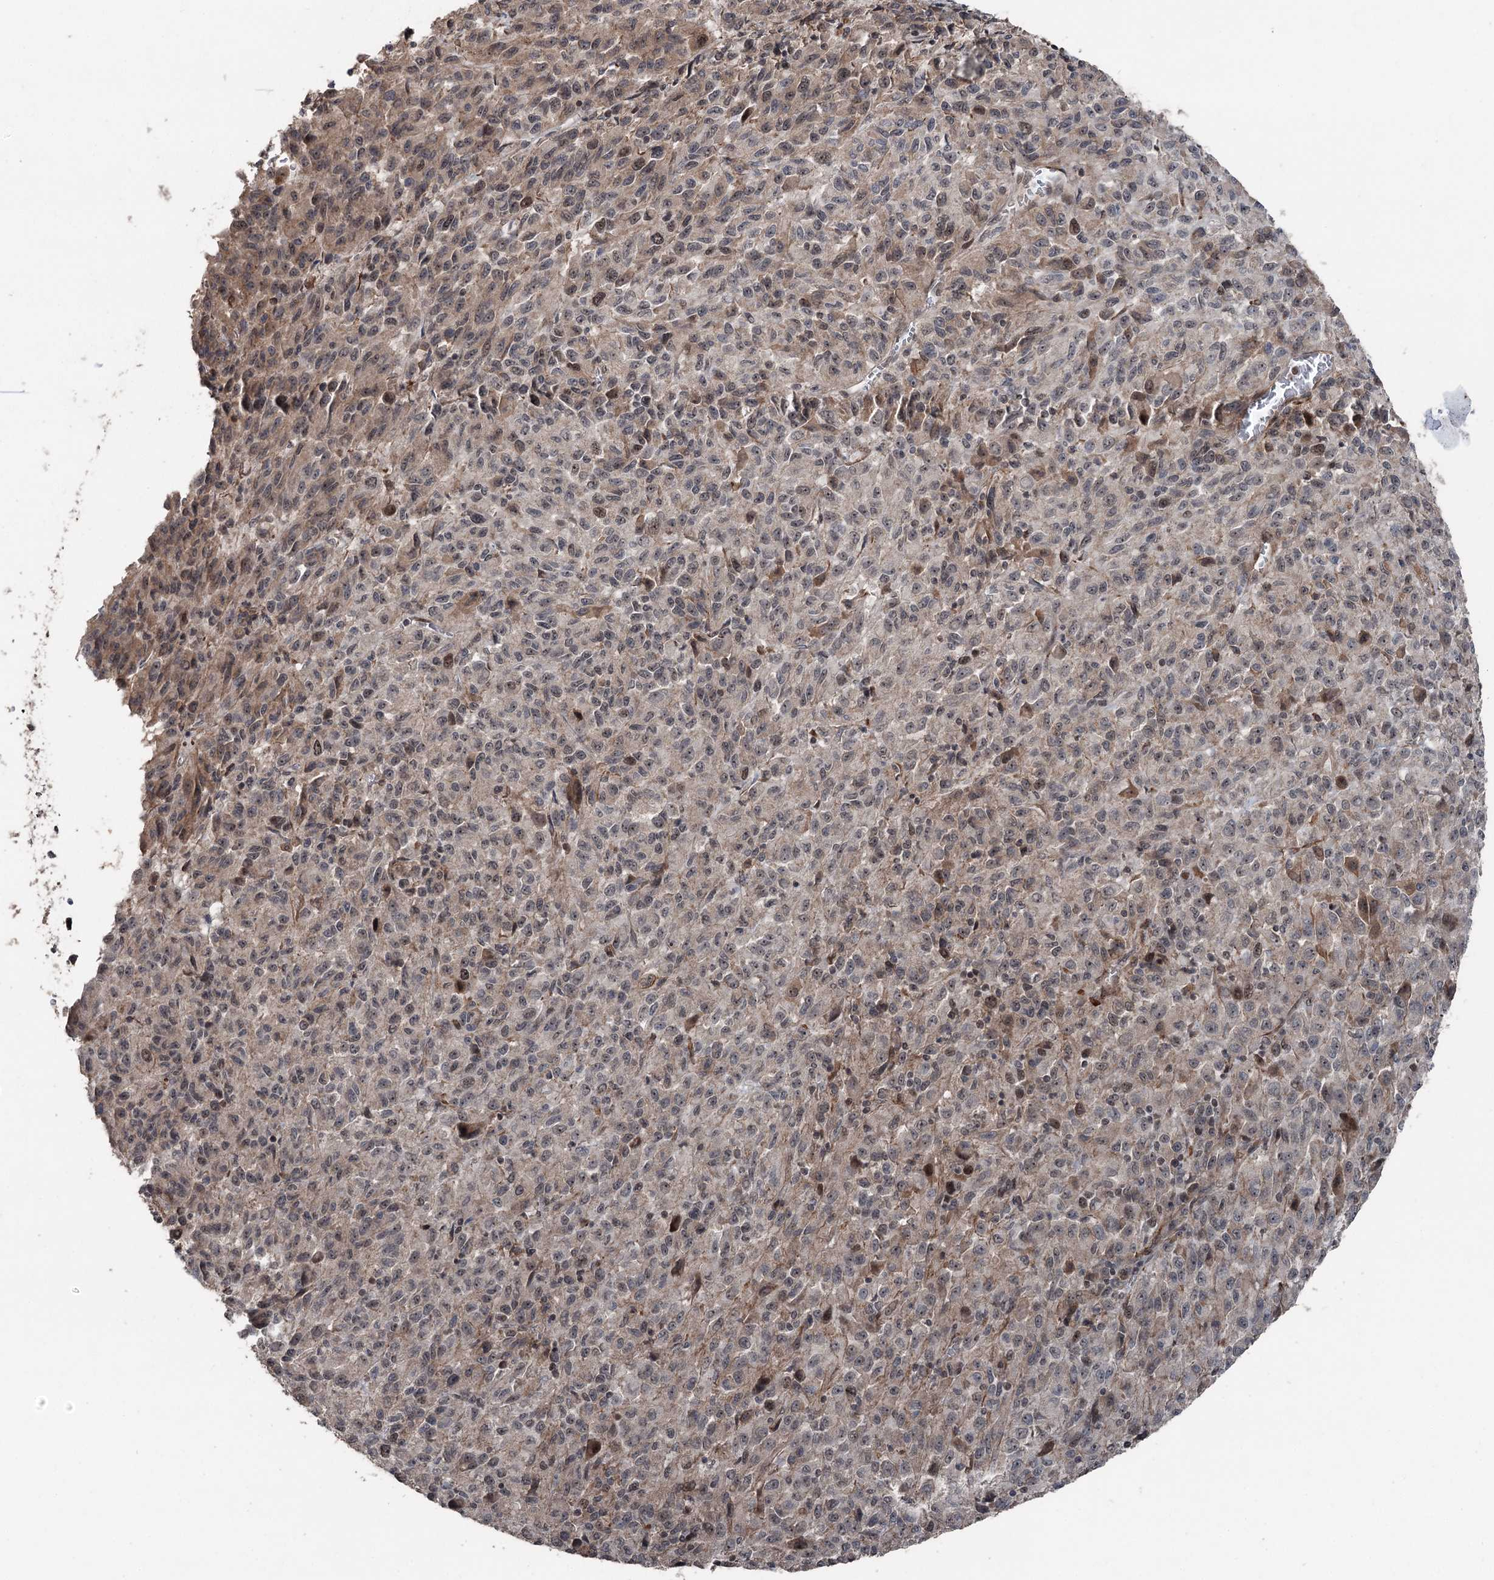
{"staining": {"intensity": "weak", "quantity": "25%-75%", "location": "cytoplasmic/membranous,nuclear"}, "tissue": "melanoma", "cell_type": "Tumor cells", "image_type": "cancer", "snomed": [{"axis": "morphology", "description": "Malignant melanoma, Metastatic site"}, {"axis": "topography", "description": "Lung"}], "caption": "Malignant melanoma (metastatic site) was stained to show a protein in brown. There is low levels of weak cytoplasmic/membranous and nuclear staining in about 25%-75% of tumor cells.", "gene": "CCDC82", "patient": {"sex": "male", "age": 64}}